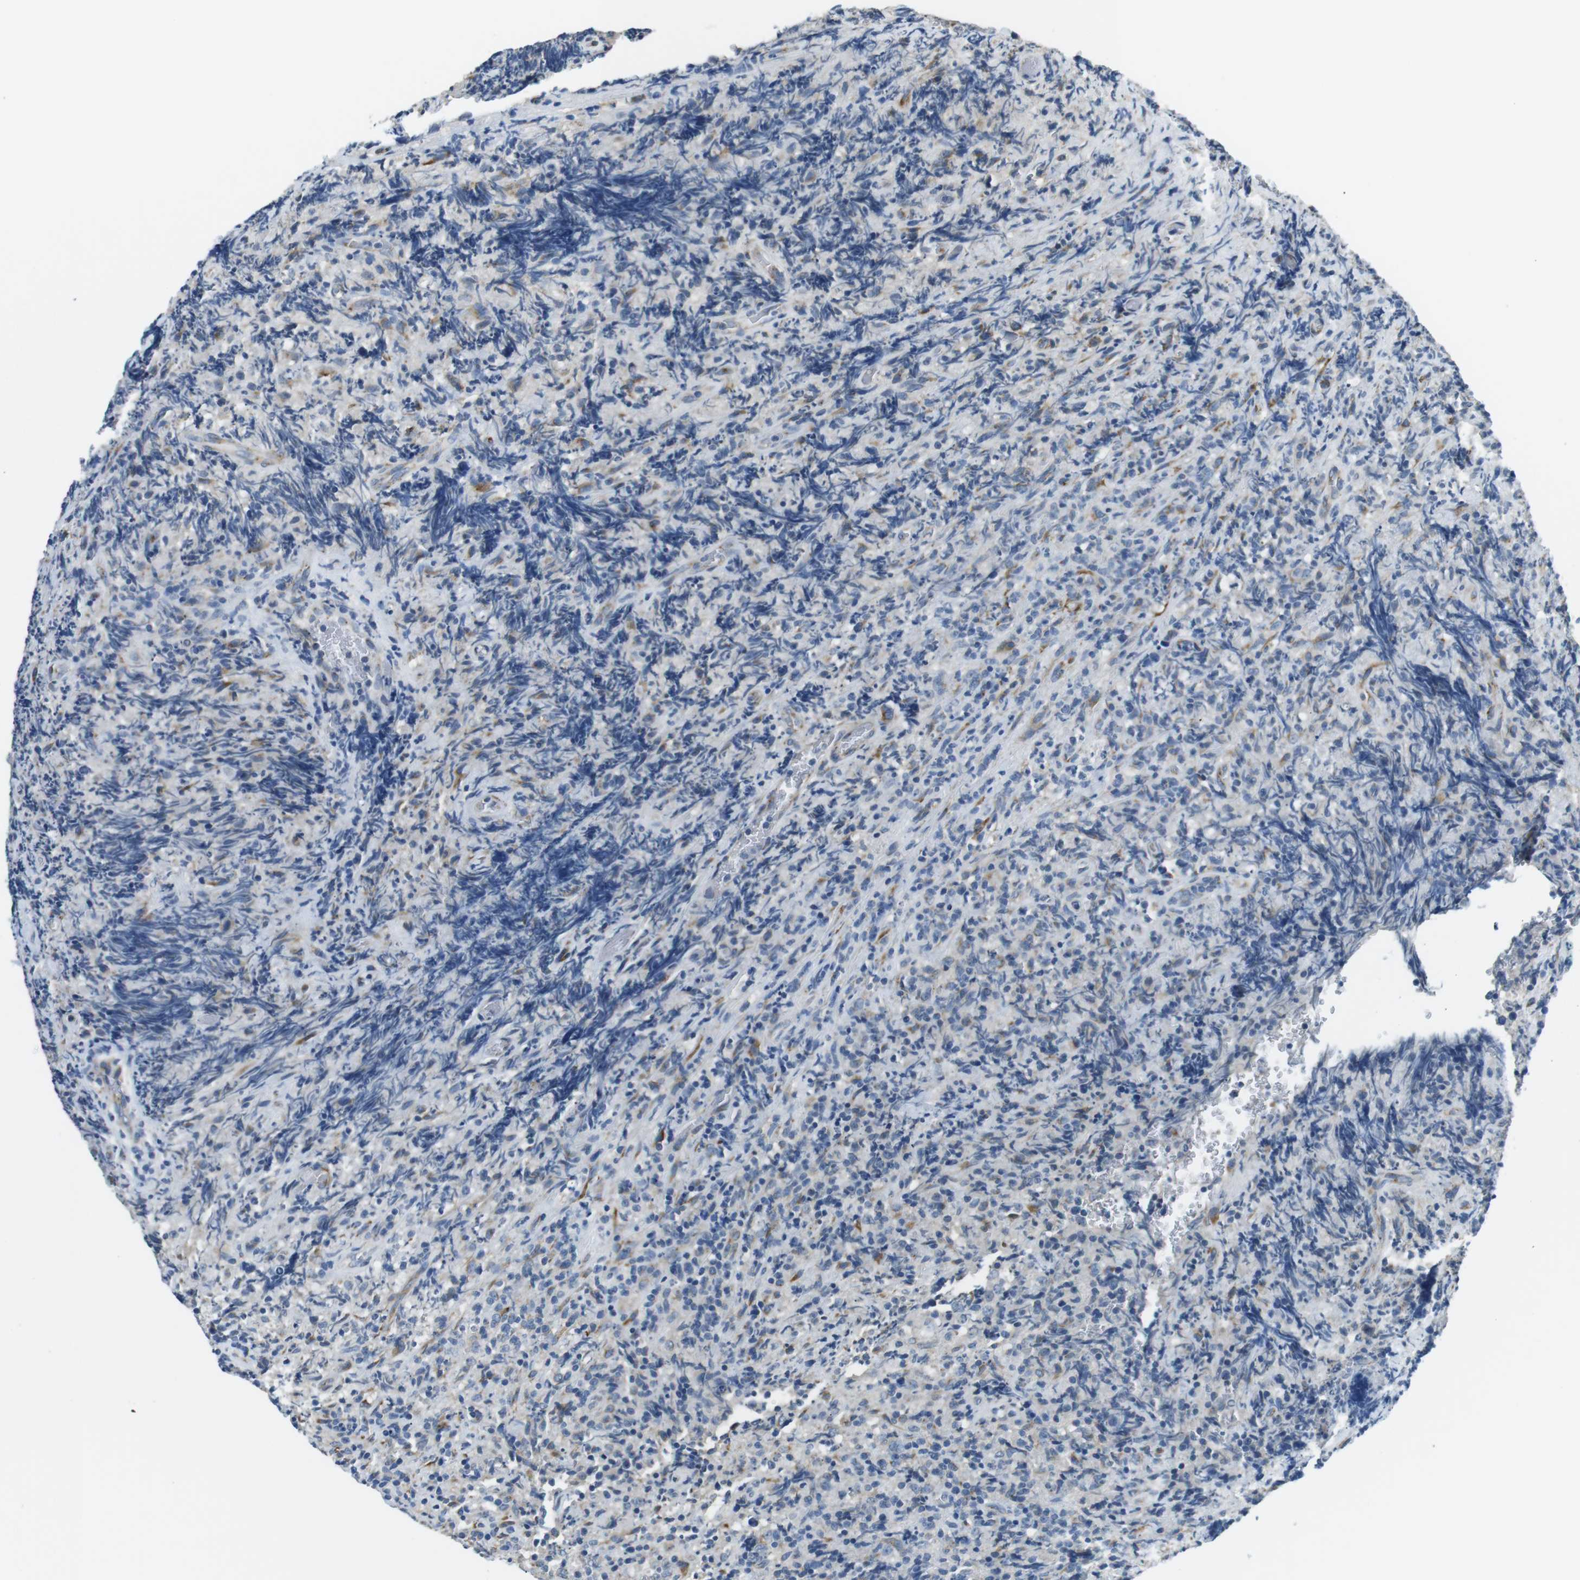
{"staining": {"intensity": "negative", "quantity": "none", "location": "none"}, "tissue": "lymphoma", "cell_type": "Tumor cells", "image_type": "cancer", "snomed": [{"axis": "morphology", "description": "Malignant lymphoma, non-Hodgkin's type, High grade"}, {"axis": "topography", "description": "Tonsil"}], "caption": "DAB immunohistochemical staining of human malignant lymphoma, non-Hodgkin's type (high-grade) reveals no significant positivity in tumor cells.", "gene": "UNC5CL", "patient": {"sex": "female", "age": 36}}